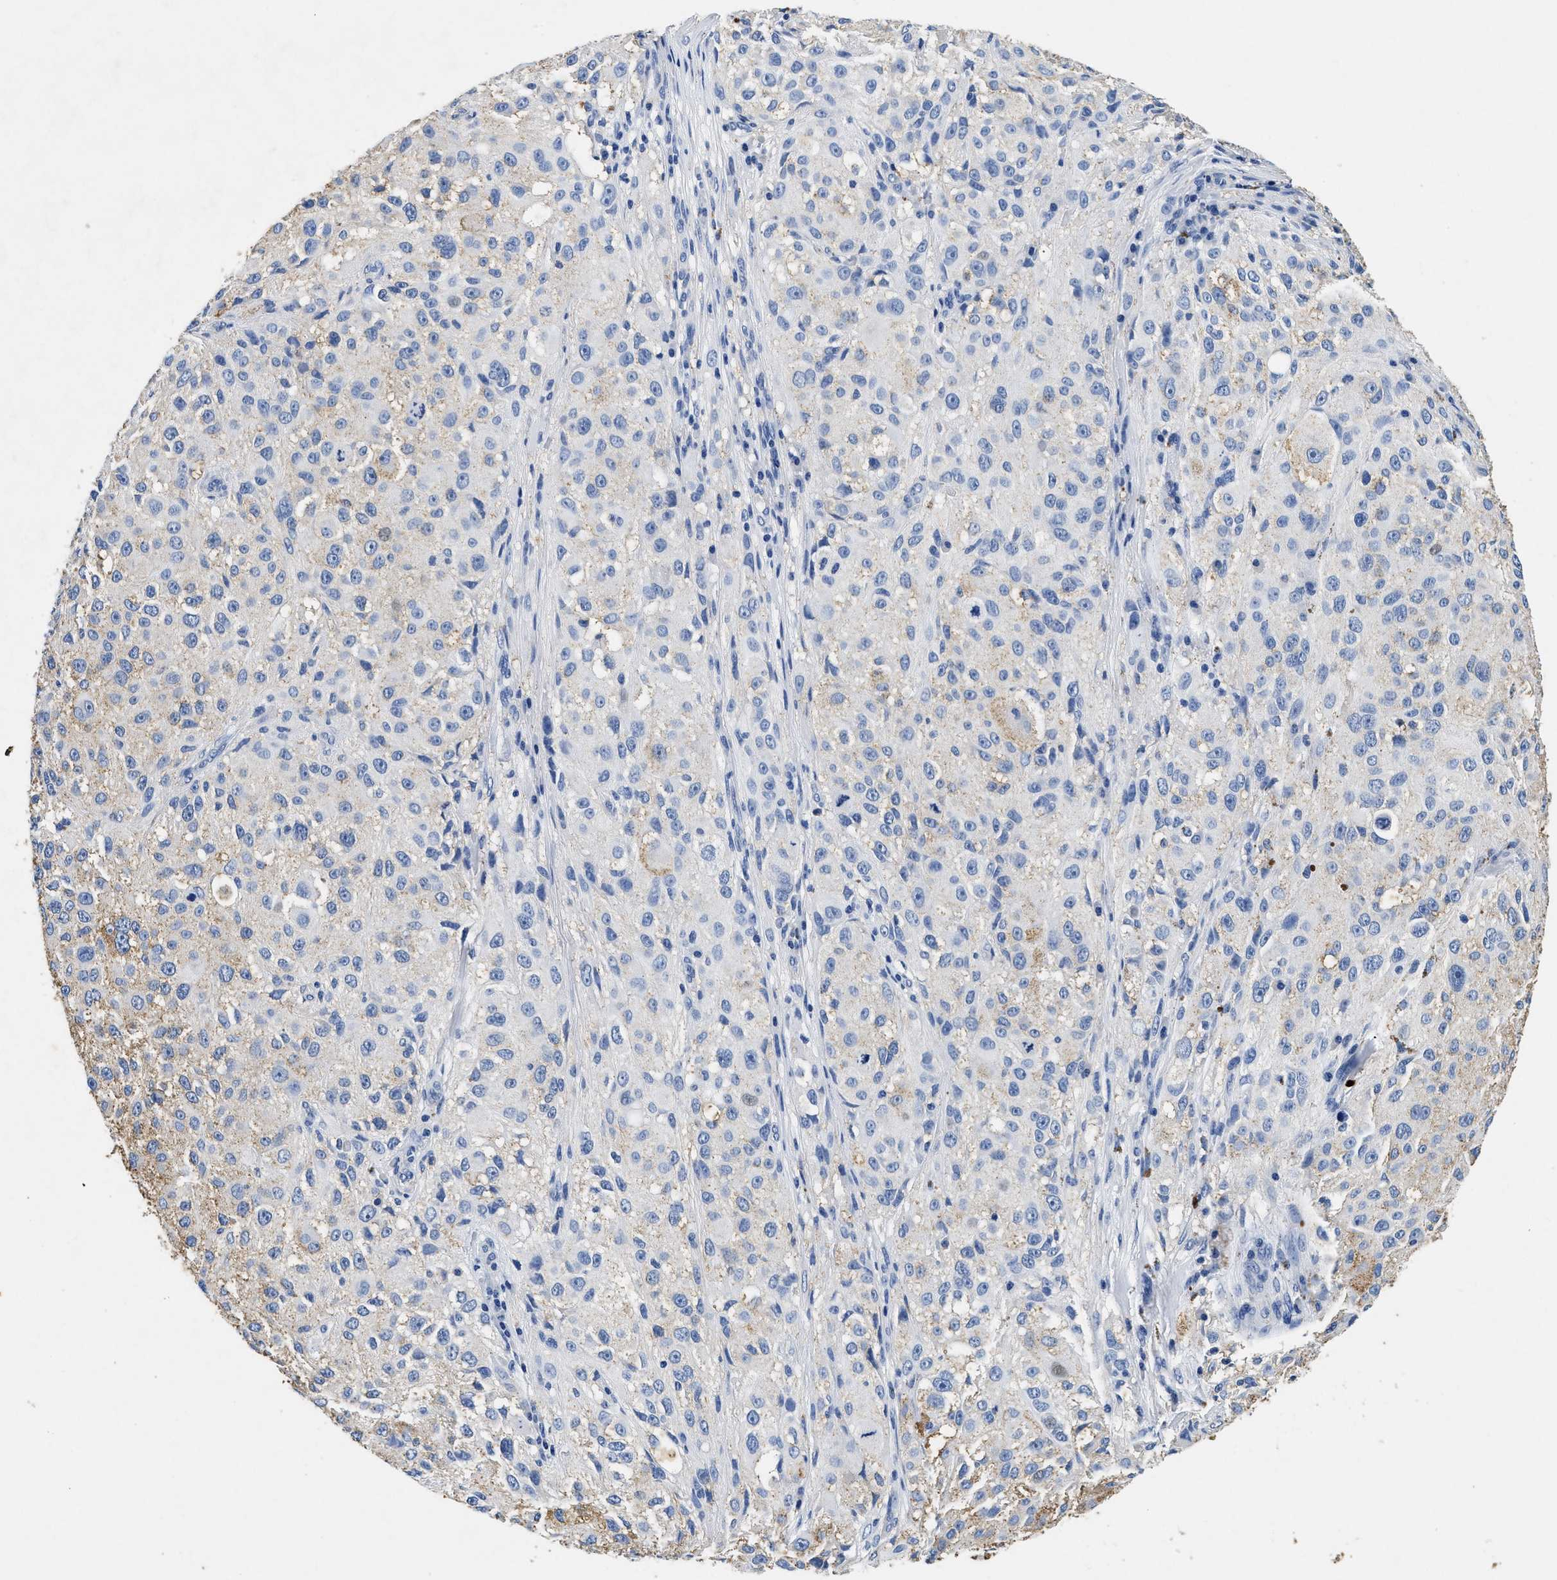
{"staining": {"intensity": "negative", "quantity": "none", "location": "none"}, "tissue": "melanoma", "cell_type": "Tumor cells", "image_type": "cancer", "snomed": [{"axis": "morphology", "description": "Necrosis, NOS"}, {"axis": "morphology", "description": "Malignant melanoma, NOS"}, {"axis": "topography", "description": "Skin"}], "caption": "Micrograph shows no significant protein expression in tumor cells of melanoma. (Stains: DAB immunohistochemistry (IHC) with hematoxylin counter stain, Microscopy: brightfield microscopy at high magnification).", "gene": "LAMA3", "patient": {"sex": "female", "age": 87}}